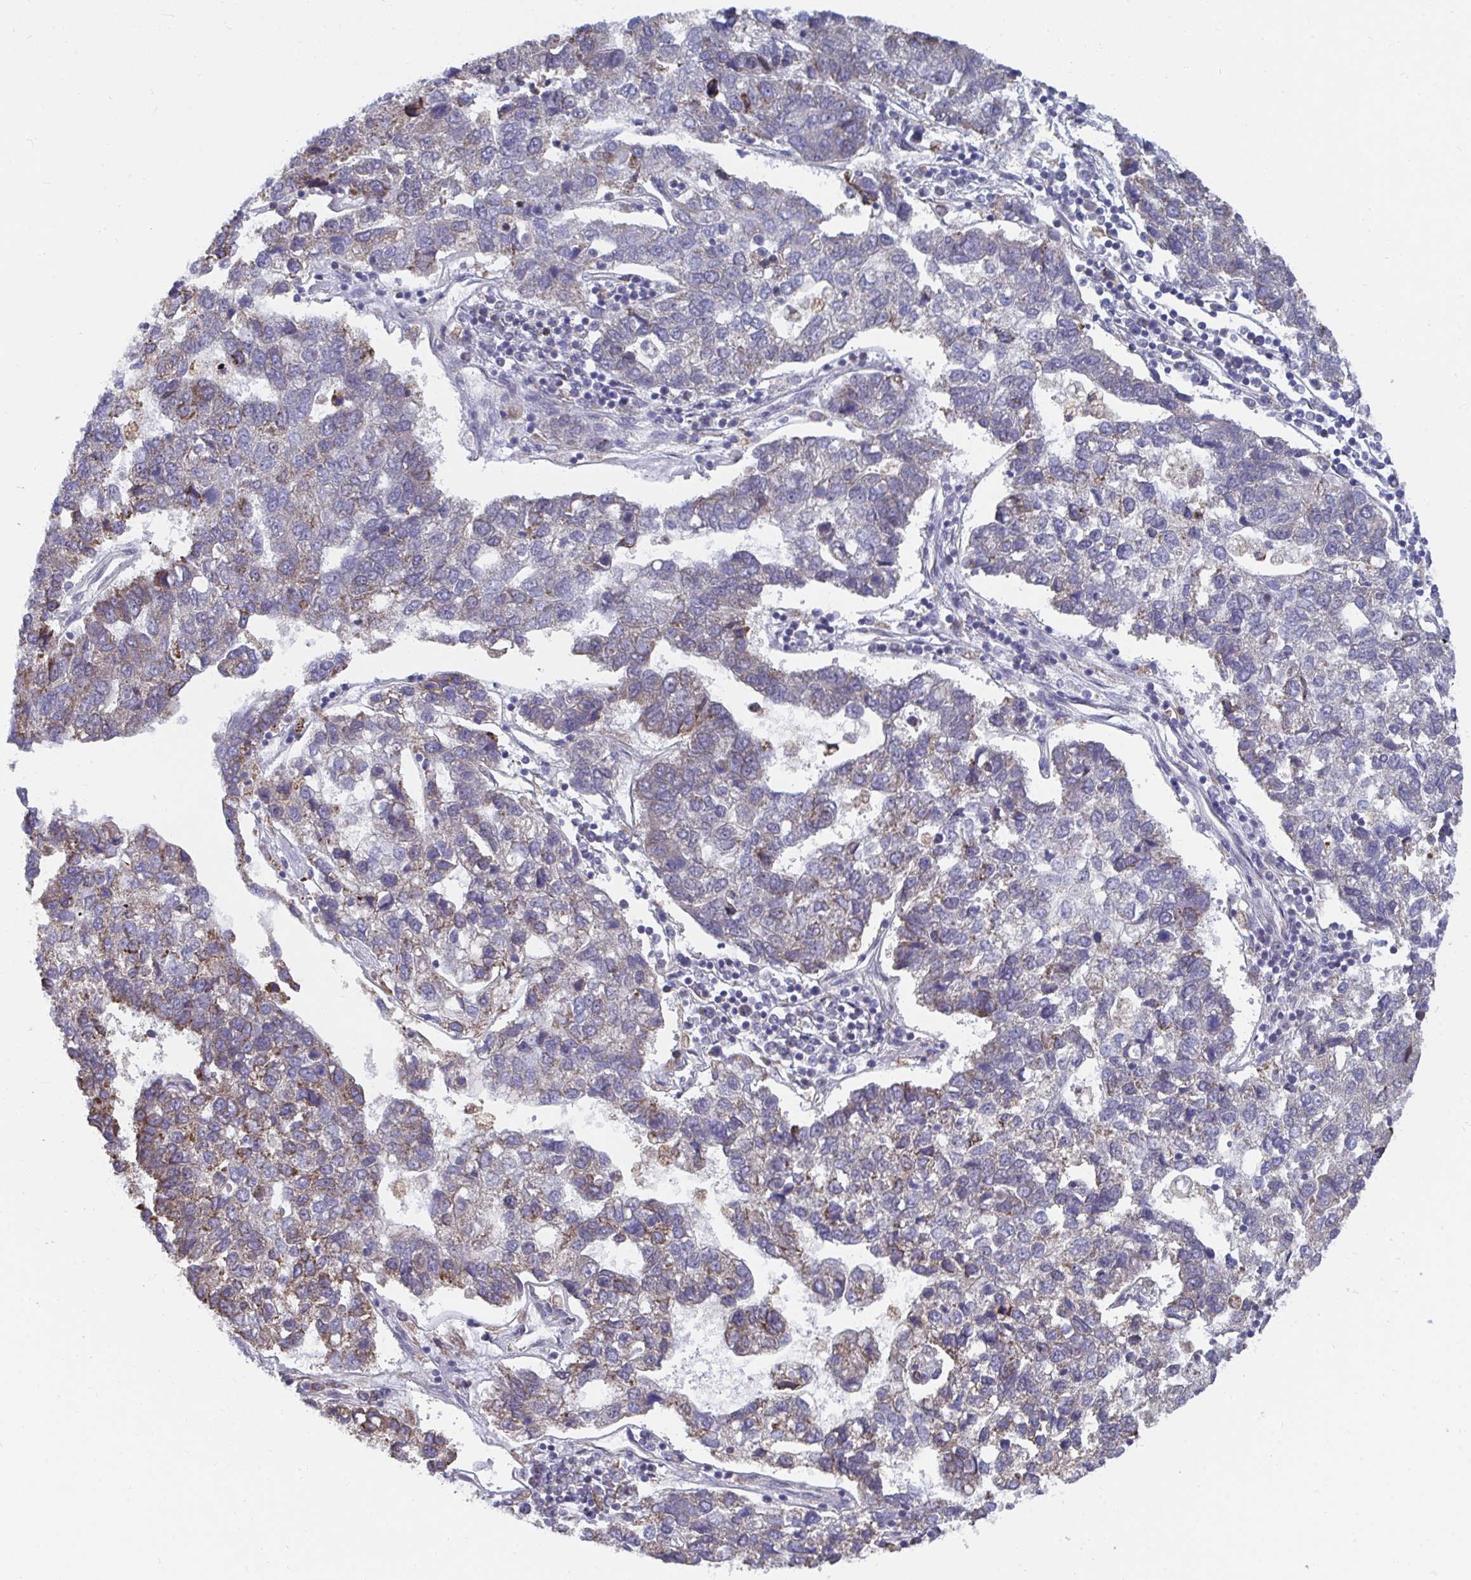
{"staining": {"intensity": "negative", "quantity": "none", "location": "none"}, "tissue": "pancreatic cancer", "cell_type": "Tumor cells", "image_type": "cancer", "snomed": [{"axis": "morphology", "description": "Adenocarcinoma, NOS"}, {"axis": "topography", "description": "Pancreas"}], "caption": "IHC image of human pancreatic adenocarcinoma stained for a protein (brown), which demonstrates no positivity in tumor cells.", "gene": "ELAVL1", "patient": {"sex": "female", "age": 61}}